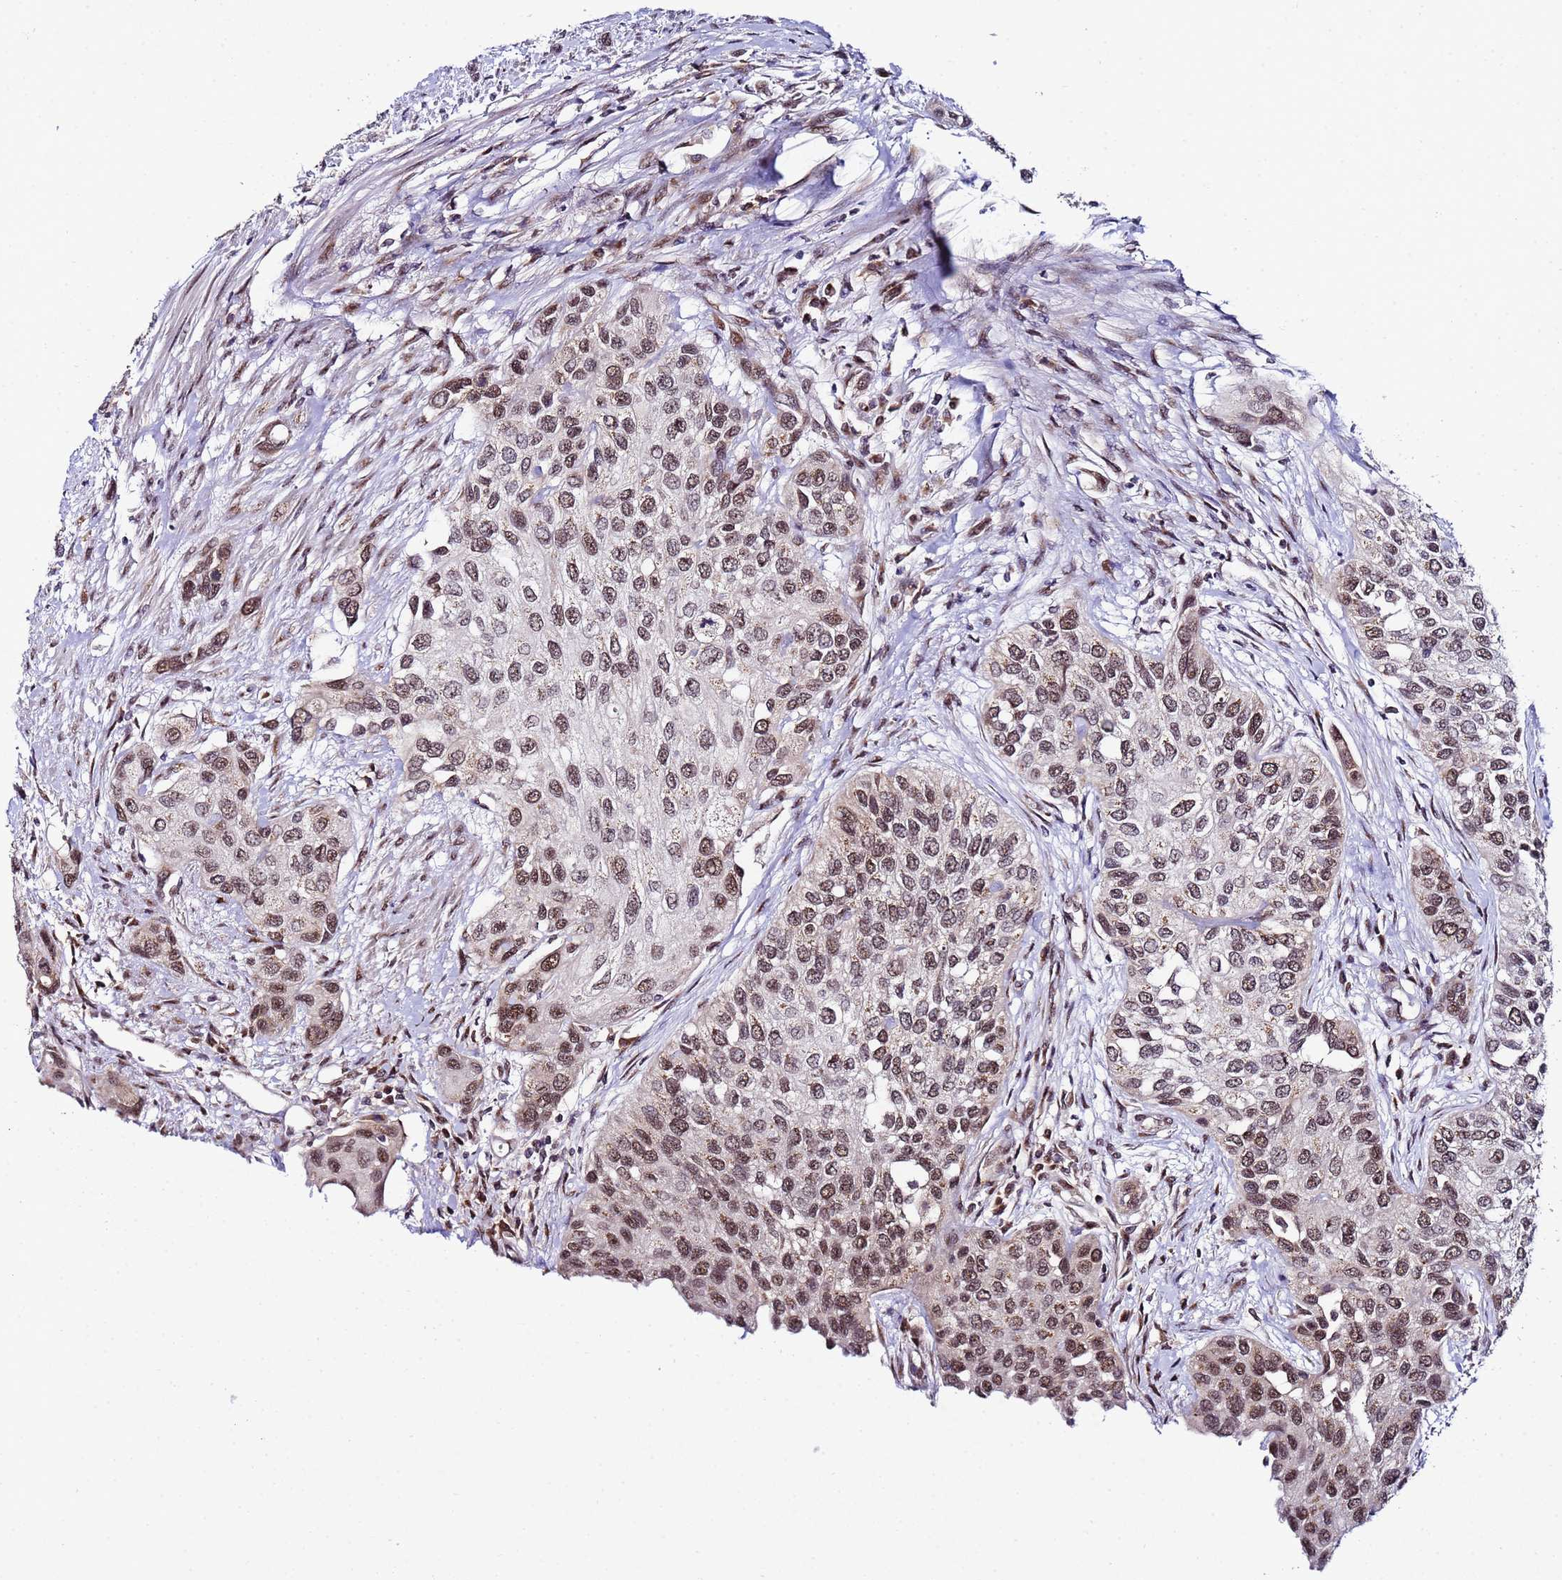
{"staining": {"intensity": "moderate", "quantity": ">75%", "location": "nuclear"}, "tissue": "urothelial cancer", "cell_type": "Tumor cells", "image_type": "cancer", "snomed": [{"axis": "morphology", "description": "Normal tissue, NOS"}, {"axis": "morphology", "description": "Urothelial carcinoma, High grade"}, {"axis": "topography", "description": "Vascular tissue"}, {"axis": "topography", "description": "Urinary bladder"}], "caption": "Tumor cells reveal medium levels of moderate nuclear staining in about >75% of cells in high-grade urothelial carcinoma.", "gene": "C19orf47", "patient": {"sex": "female", "age": 56}}